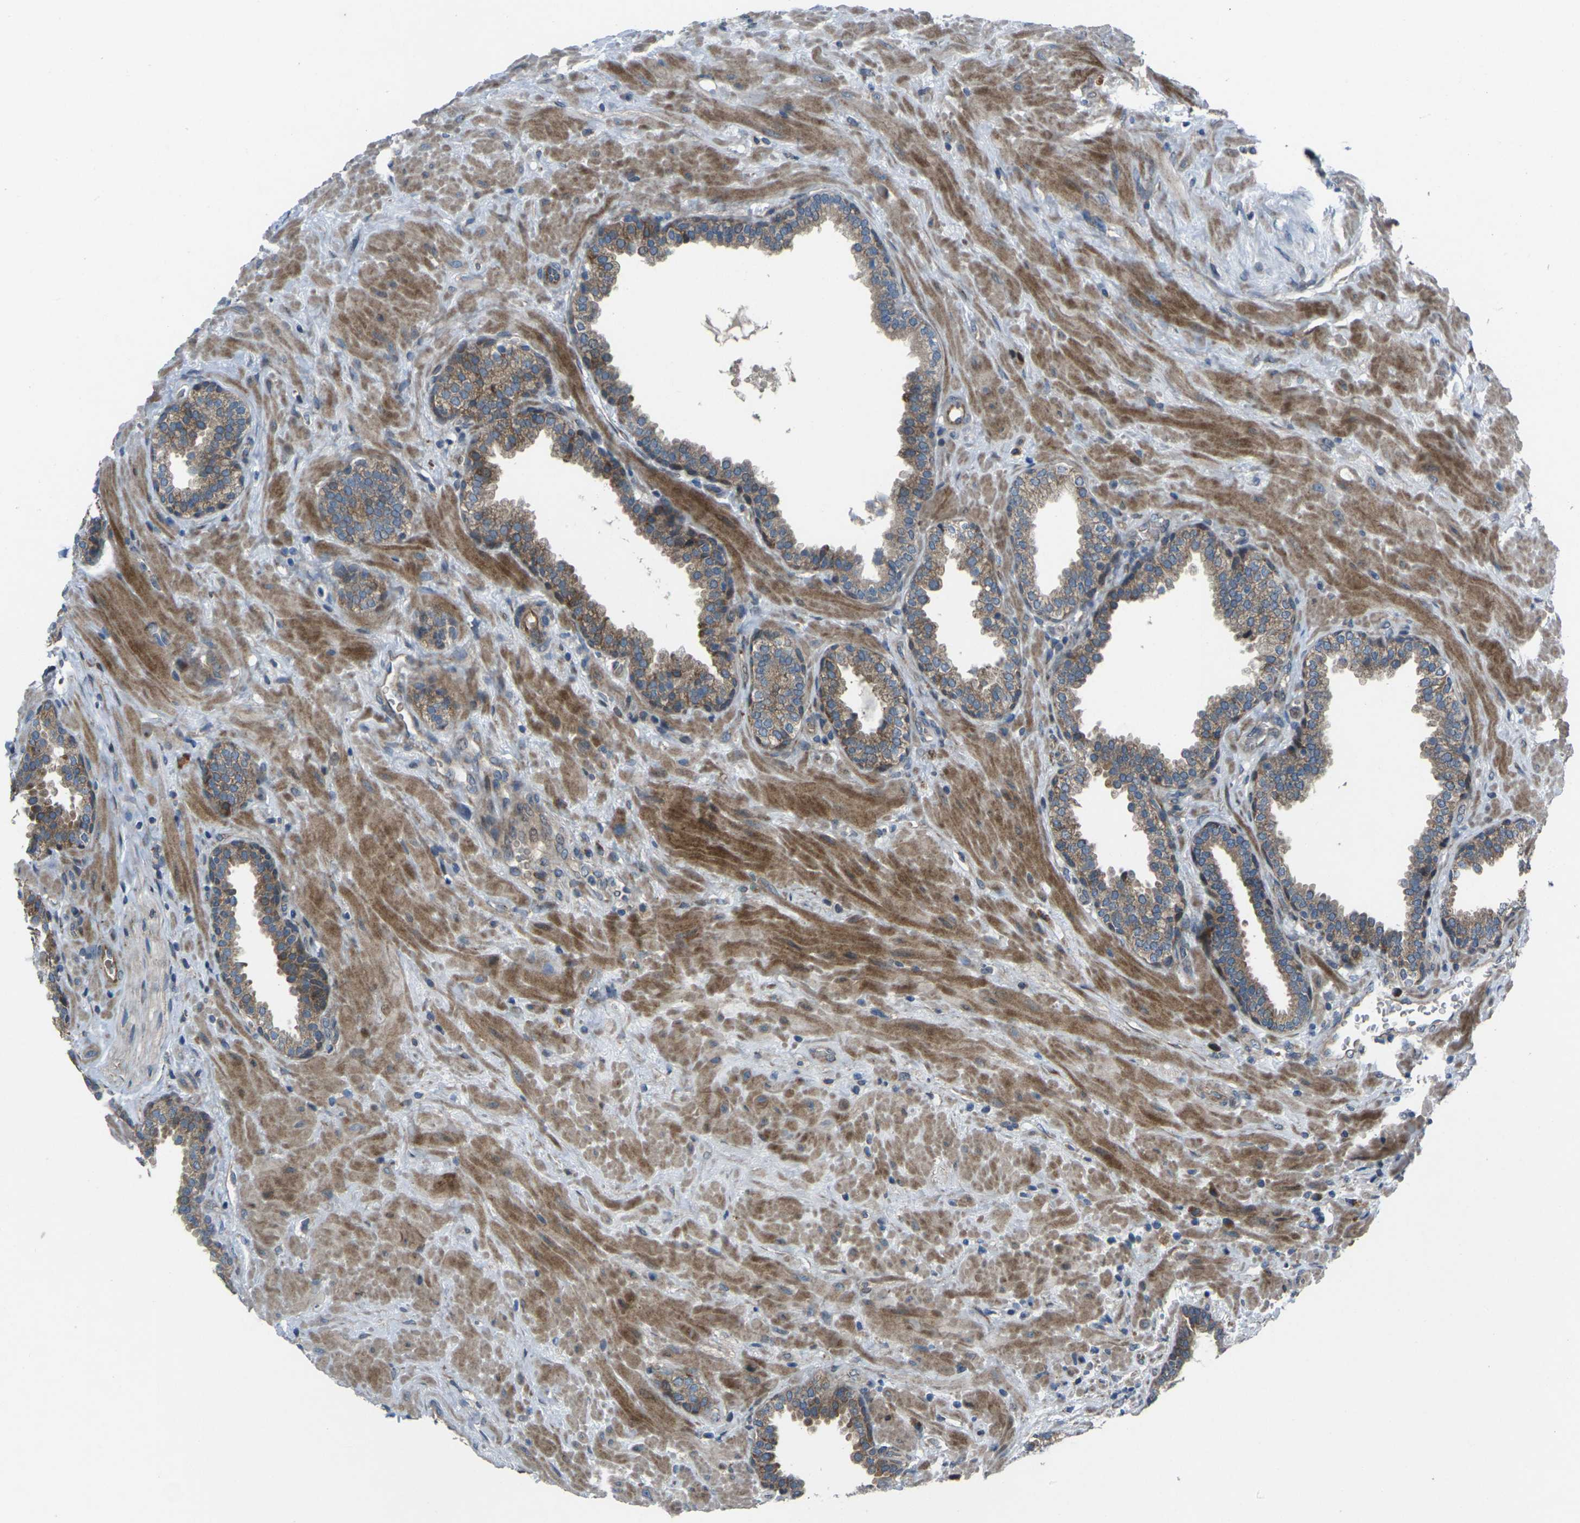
{"staining": {"intensity": "moderate", "quantity": ">75%", "location": "cytoplasmic/membranous"}, "tissue": "prostate", "cell_type": "Glandular cells", "image_type": "normal", "snomed": [{"axis": "morphology", "description": "Normal tissue, NOS"}, {"axis": "topography", "description": "Prostate"}], "caption": "Protein analysis of unremarkable prostate reveals moderate cytoplasmic/membranous staining in approximately >75% of glandular cells.", "gene": "EDNRA", "patient": {"sex": "male", "age": 51}}